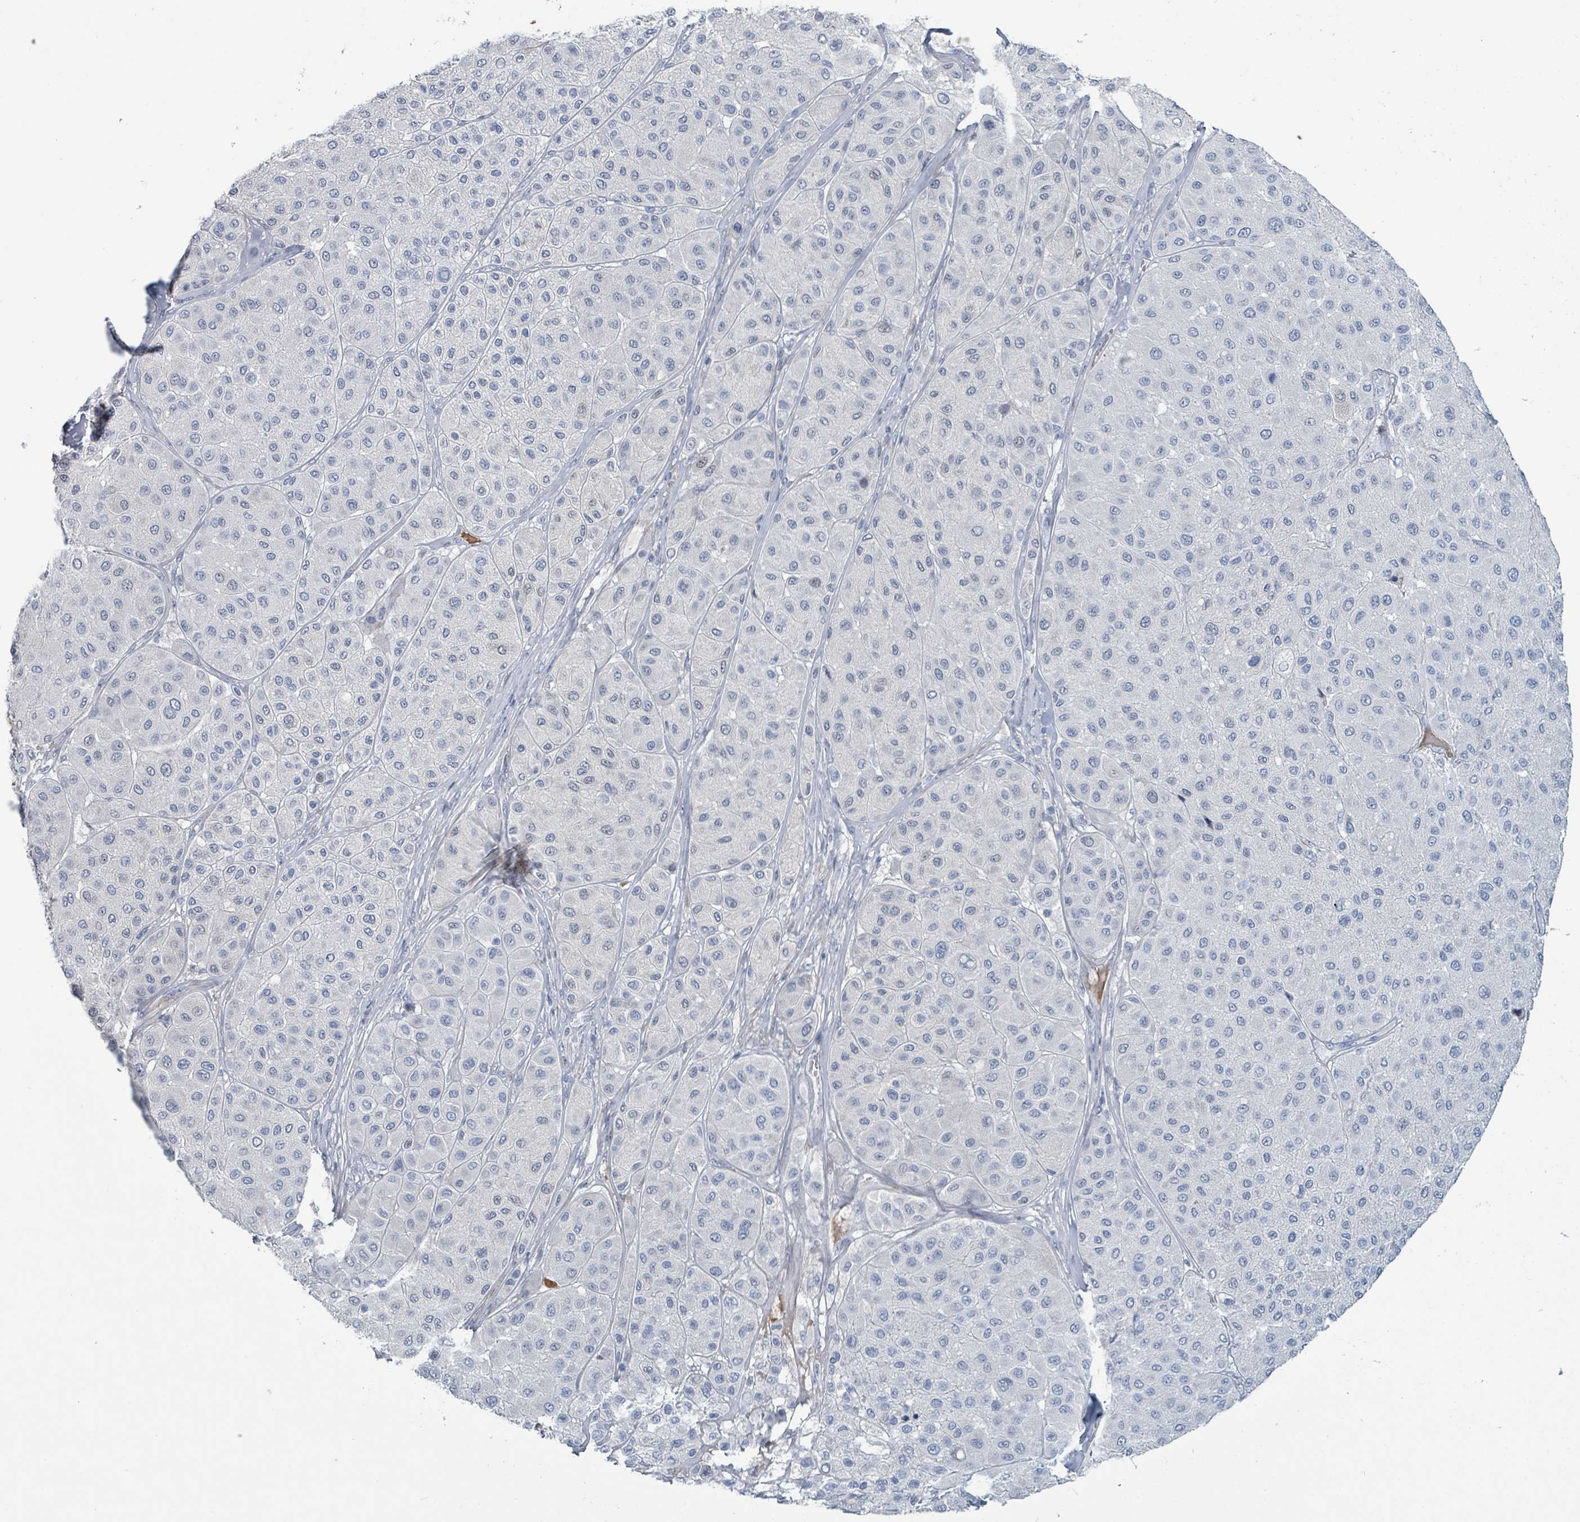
{"staining": {"intensity": "negative", "quantity": "none", "location": "none"}, "tissue": "melanoma", "cell_type": "Tumor cells", "image_type": "cancer", "snomed": [{"axis": "morphology", "description": "Malignant melanoma, Metastatic site"}, {"axis": "topography", "description": "Smooth muscle"}], "caption": "There is no significant positivity in tumor cells of malignant melanoma (metastatic site). (DAB immunohistochemistry visualized using brightfield microscopy, high magnification).", "gene": "RAB33B", "patient": {"sex": "male", "age": 41}}